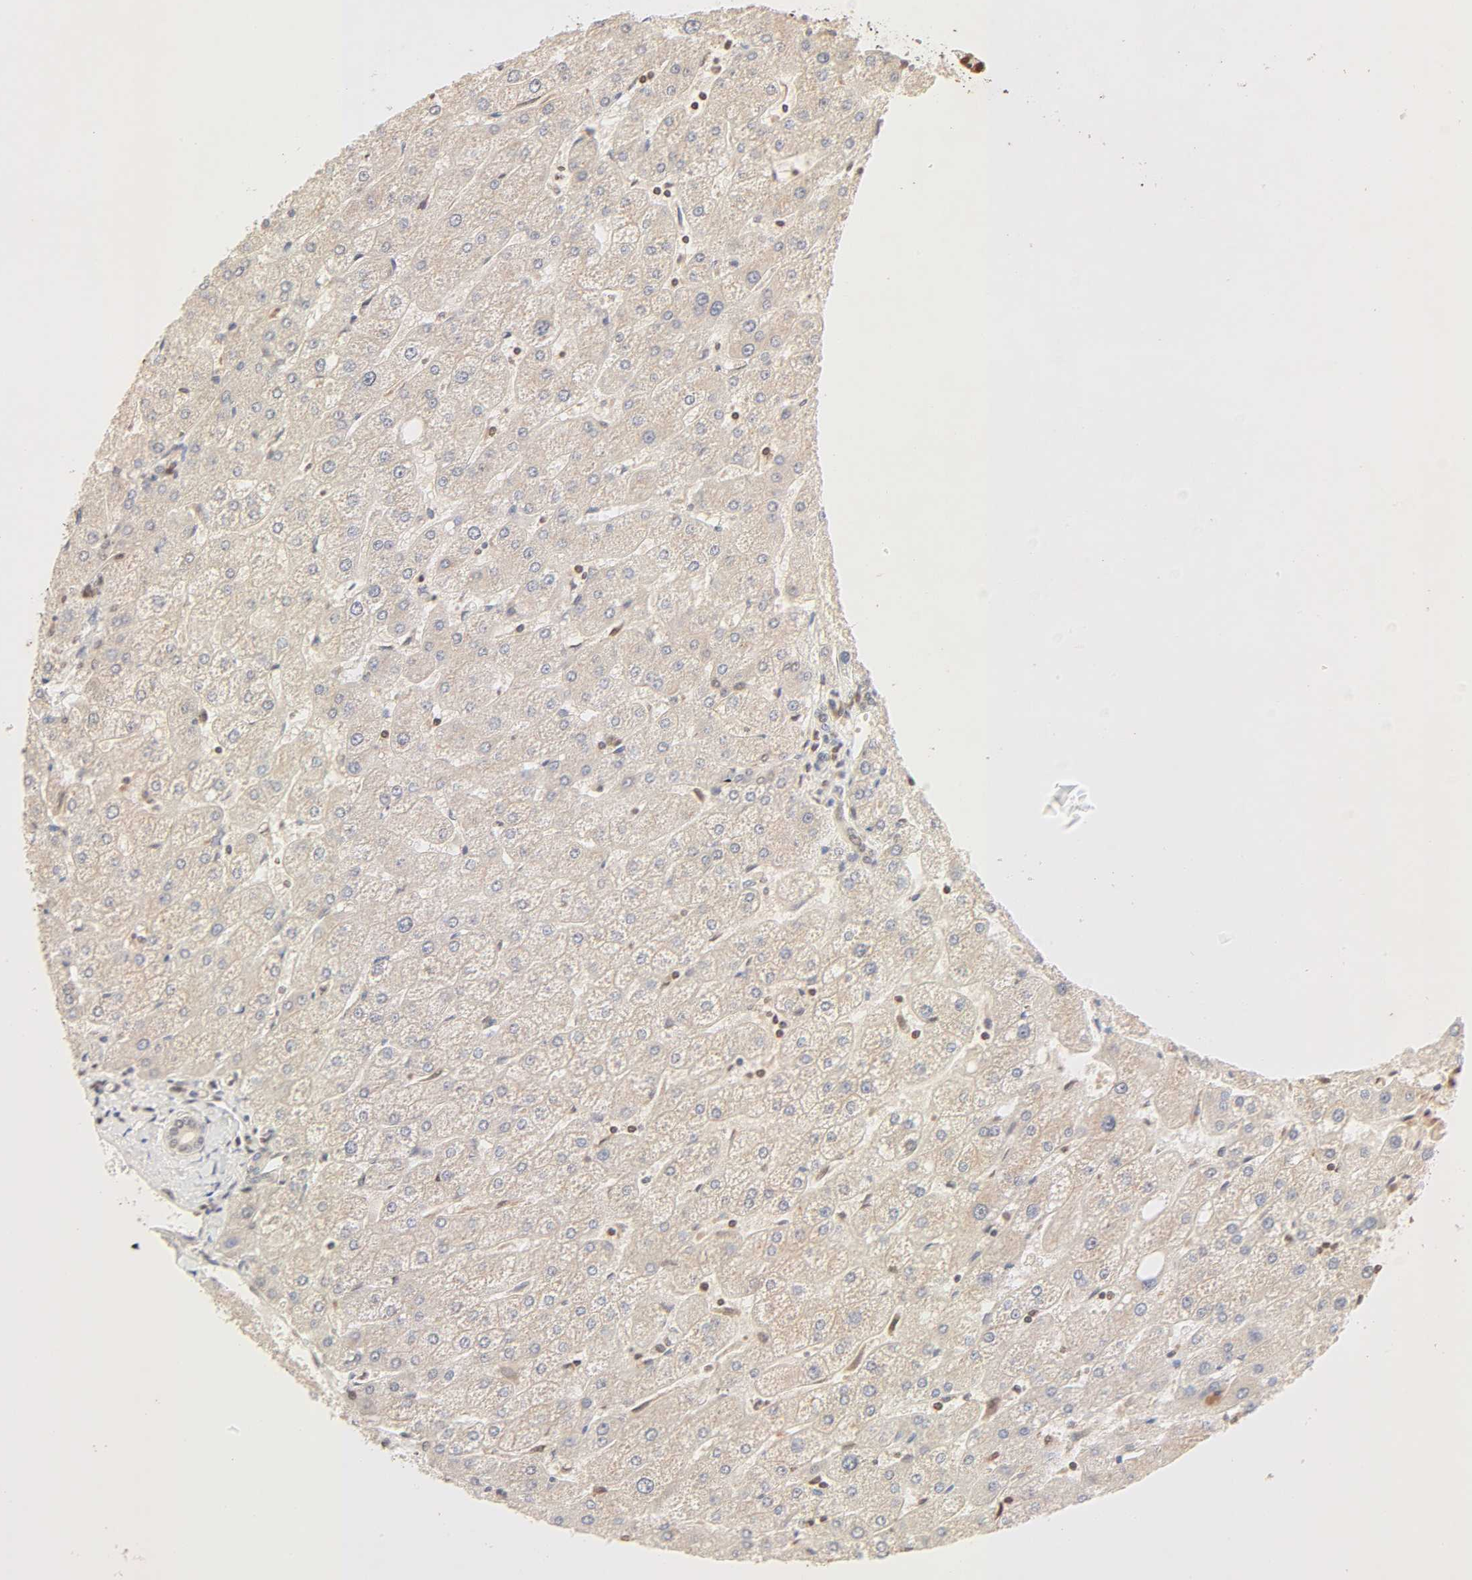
{"staining": {"intensity": "moderate", "quantity": ">75%", "location": "cytoplasmic/membranous,nuclear"}, "tissue": "liver", "cell_type": "Cholangiocytes", "image_type": "normal", "snomed": [{"axis": "morphology", "description": "Normal tissue, NOS"}, {"axis": "topography", "description": "Liver"}], "caption": "Approximately >75% of cholangiocytes in unremarkable liver show moderate cytoplasmic/membranous,nuclear protein expression as visualized by brown immunohistochemical staining.", "gene": "TBL1X", "patient": {"sex": "male", "age": 67}}